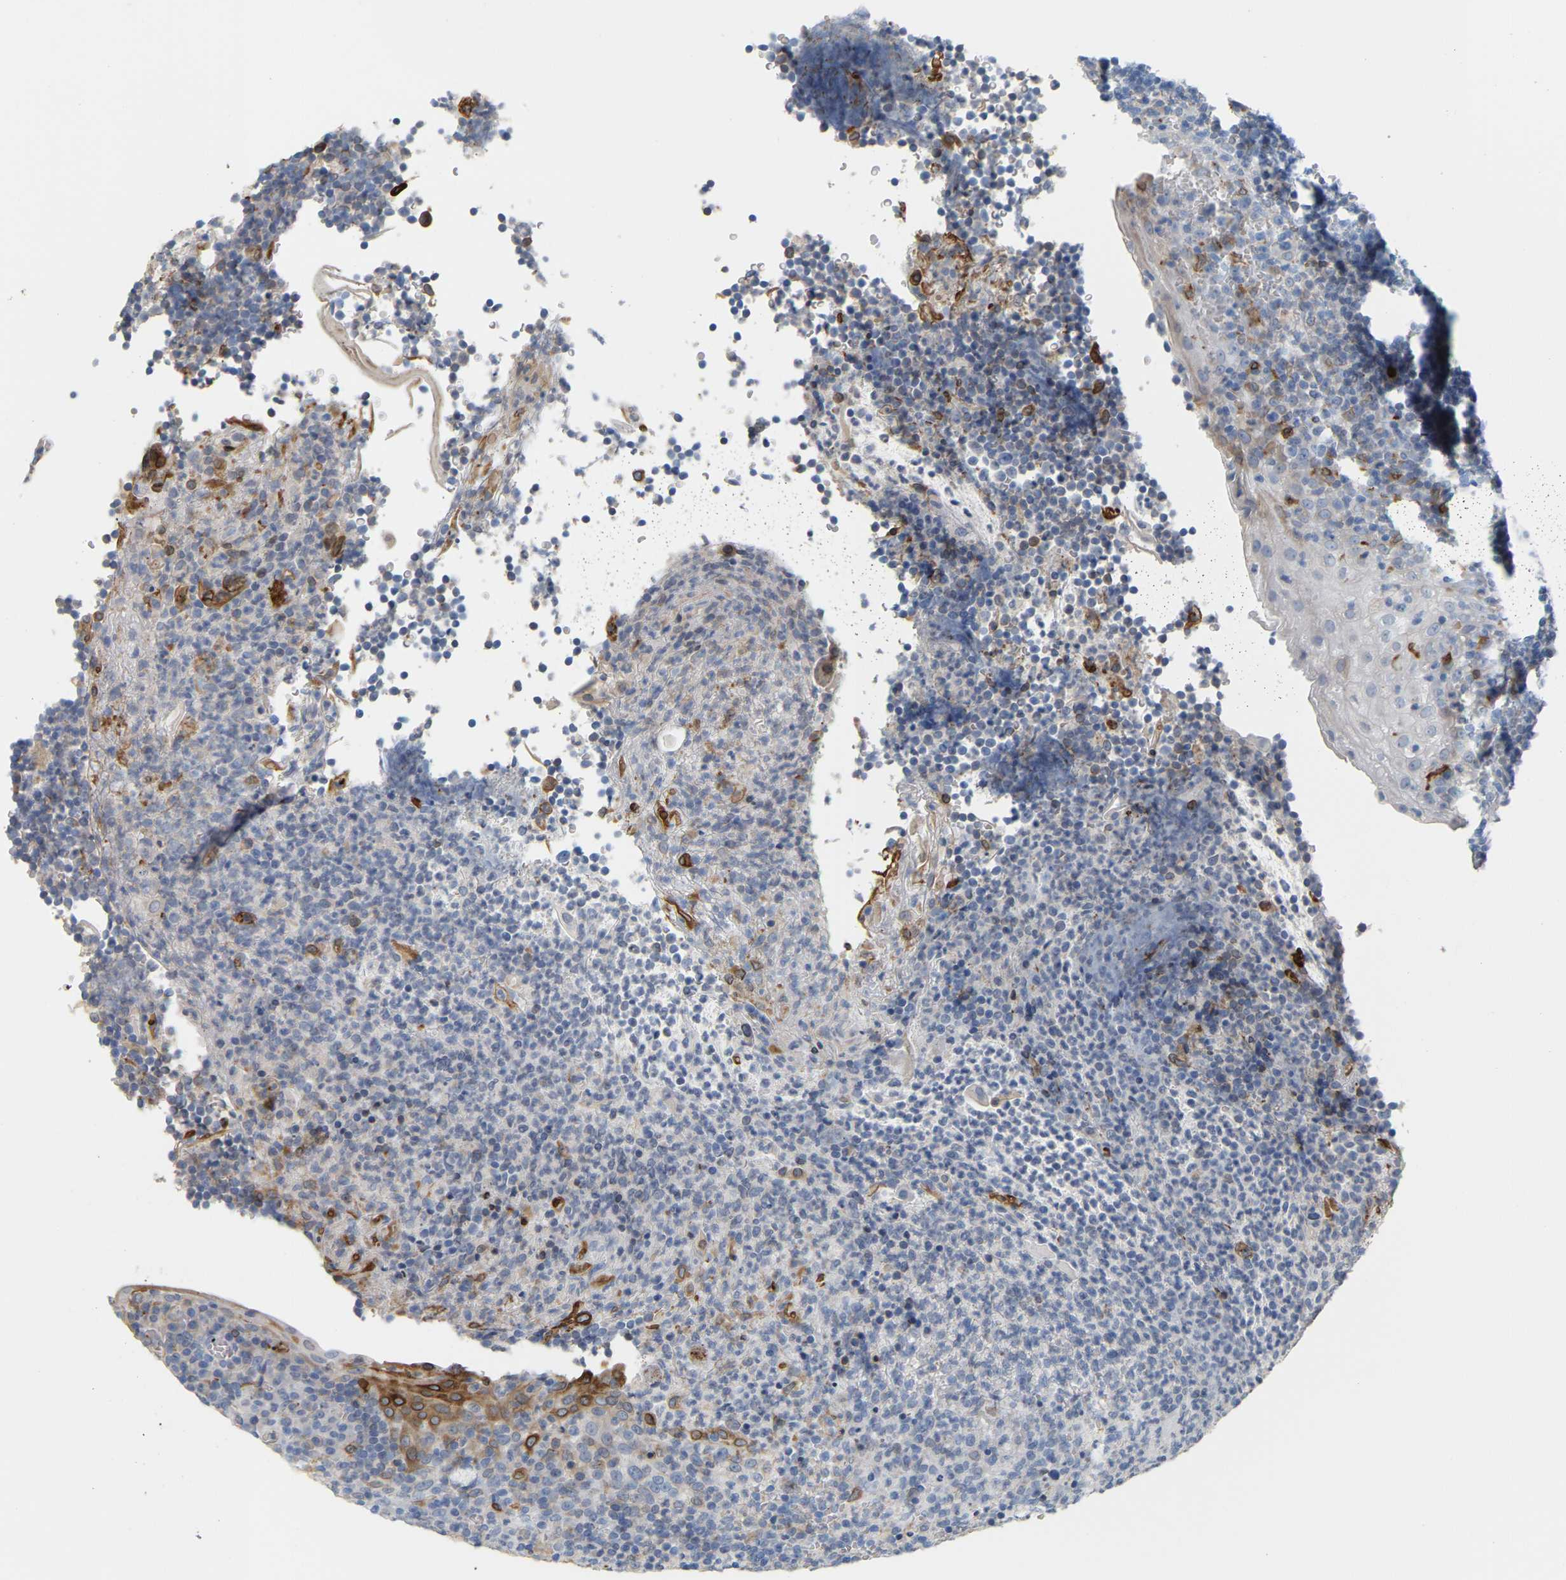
{"staining": {"intensity": "negative", "quantity": "none", "location": "none"}, "tissue": "tonsil", "cell_type": "Germinal center cells", "image_type": "normal", "snomed": [{"axis": "morphology", "description": "Normal tissue, NOS"}, {"axis": "topography", "description": "Tonsil"}], "caption": "Immunohistochemistry (IHC) photomicrograph of normal tonsil: human tonsil stained with DAB exhibits no significant protein staining in germinal center cells. Brightfield microscopy of immunohistochemistry (IHC) stained with DAB (3,3'-diaminobenzidine) (brown) and hematoxylin (blue), captured at high magnification.", "gene": "PTGS1", "patient": {"sex": "male", "age": 37}}